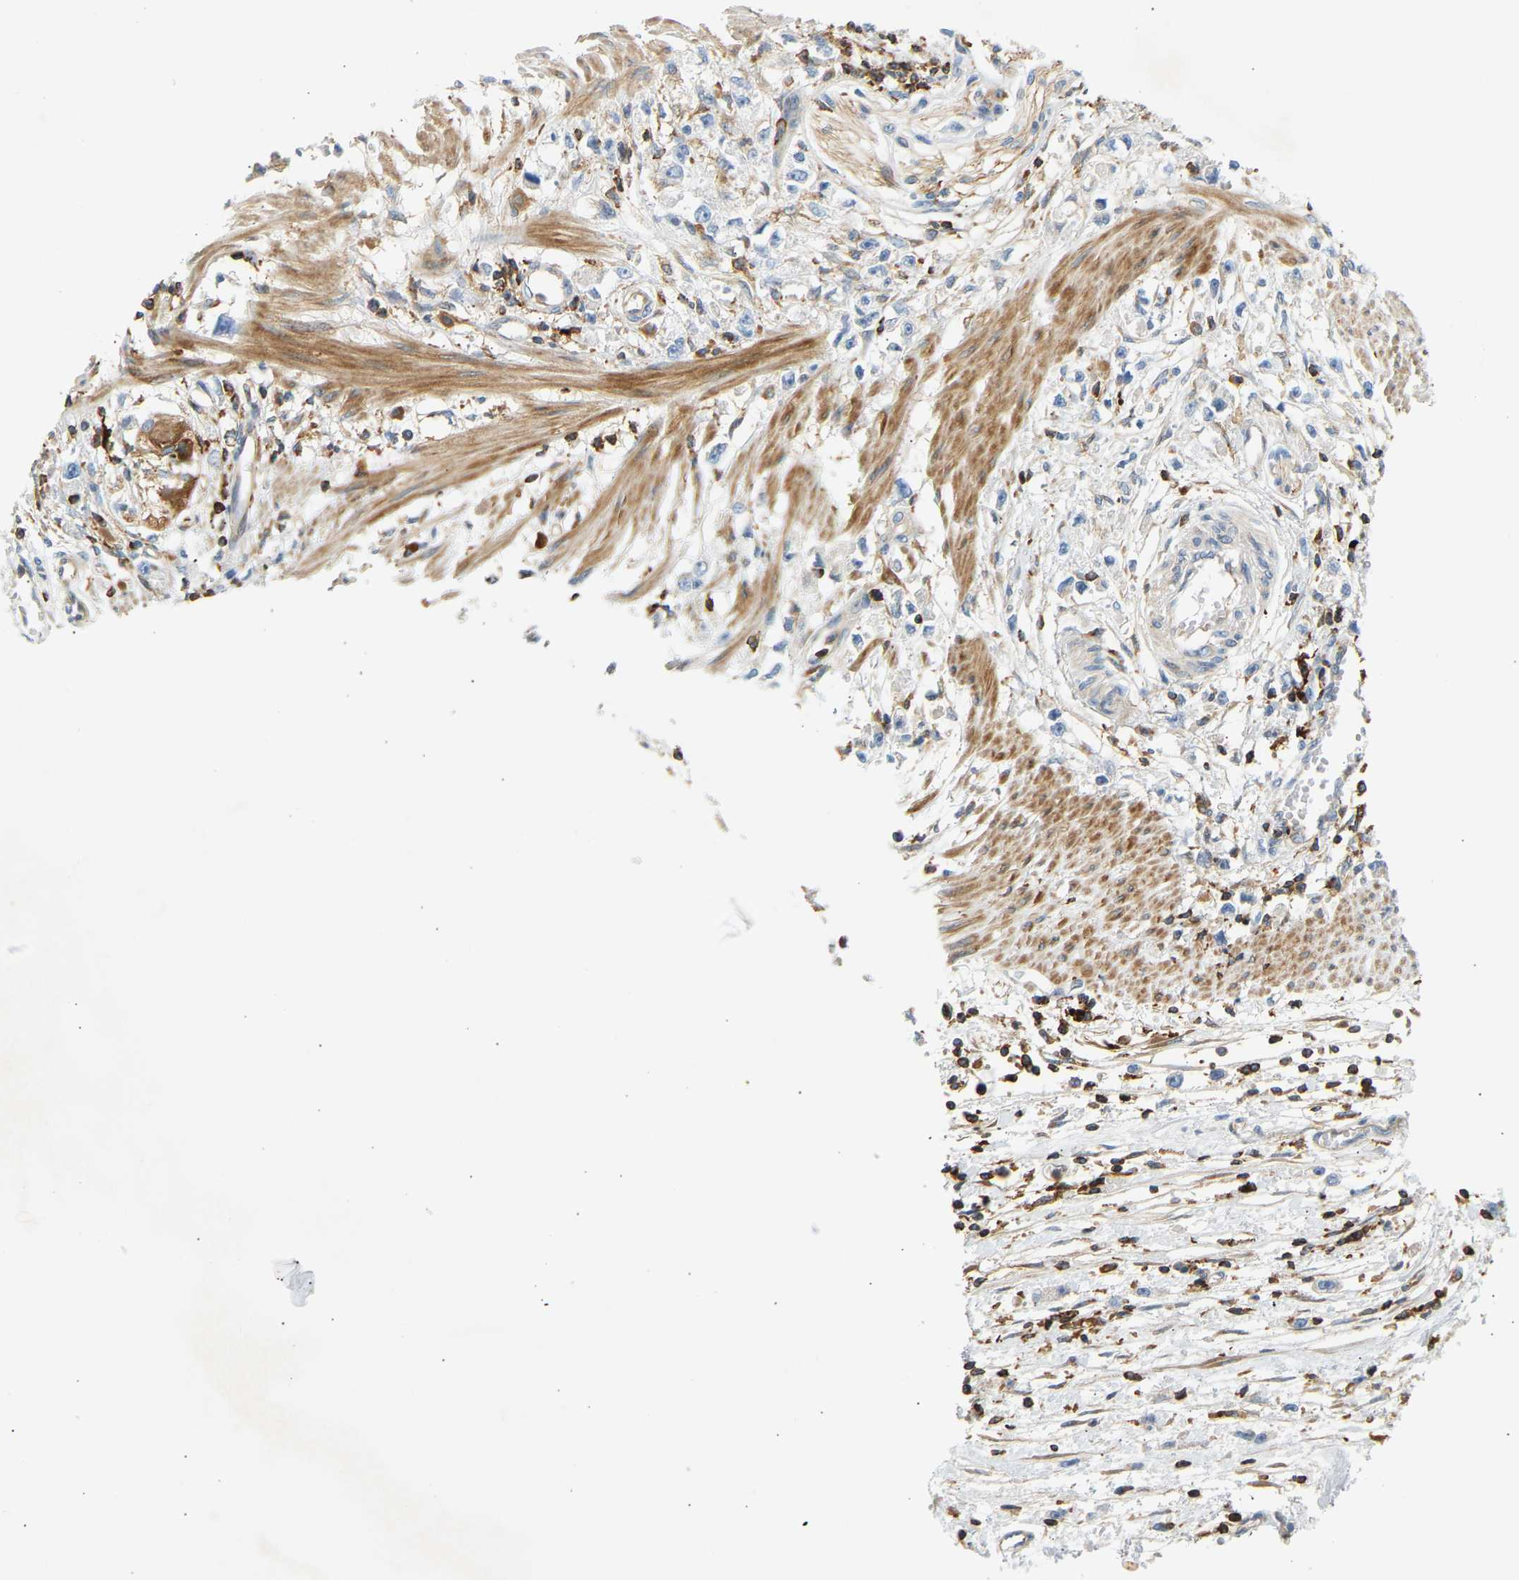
{"staining": {"intensity": "negative", "quantity": "none", "location": "none"}, "tissue": "stomach cancer", "cell_type": "Tumor cells", "image_type": "cancer", "snomed": [{"axis": "morphology", "description": "Adenocarcinoma, NOS"}, {"axis": "topography", "description": "Stomach"}], "caption": "Immunohistochemical staining of human stomach adenocarcinoma demonstrates no significant positivity in tumor cells. (Stains: DAB IHC with hematoxylin counter stain, Microscopy: brightfield microscopy at high magnification).", "gene": "FNBP1", "patient": {"sex": "female", "age": 59}}